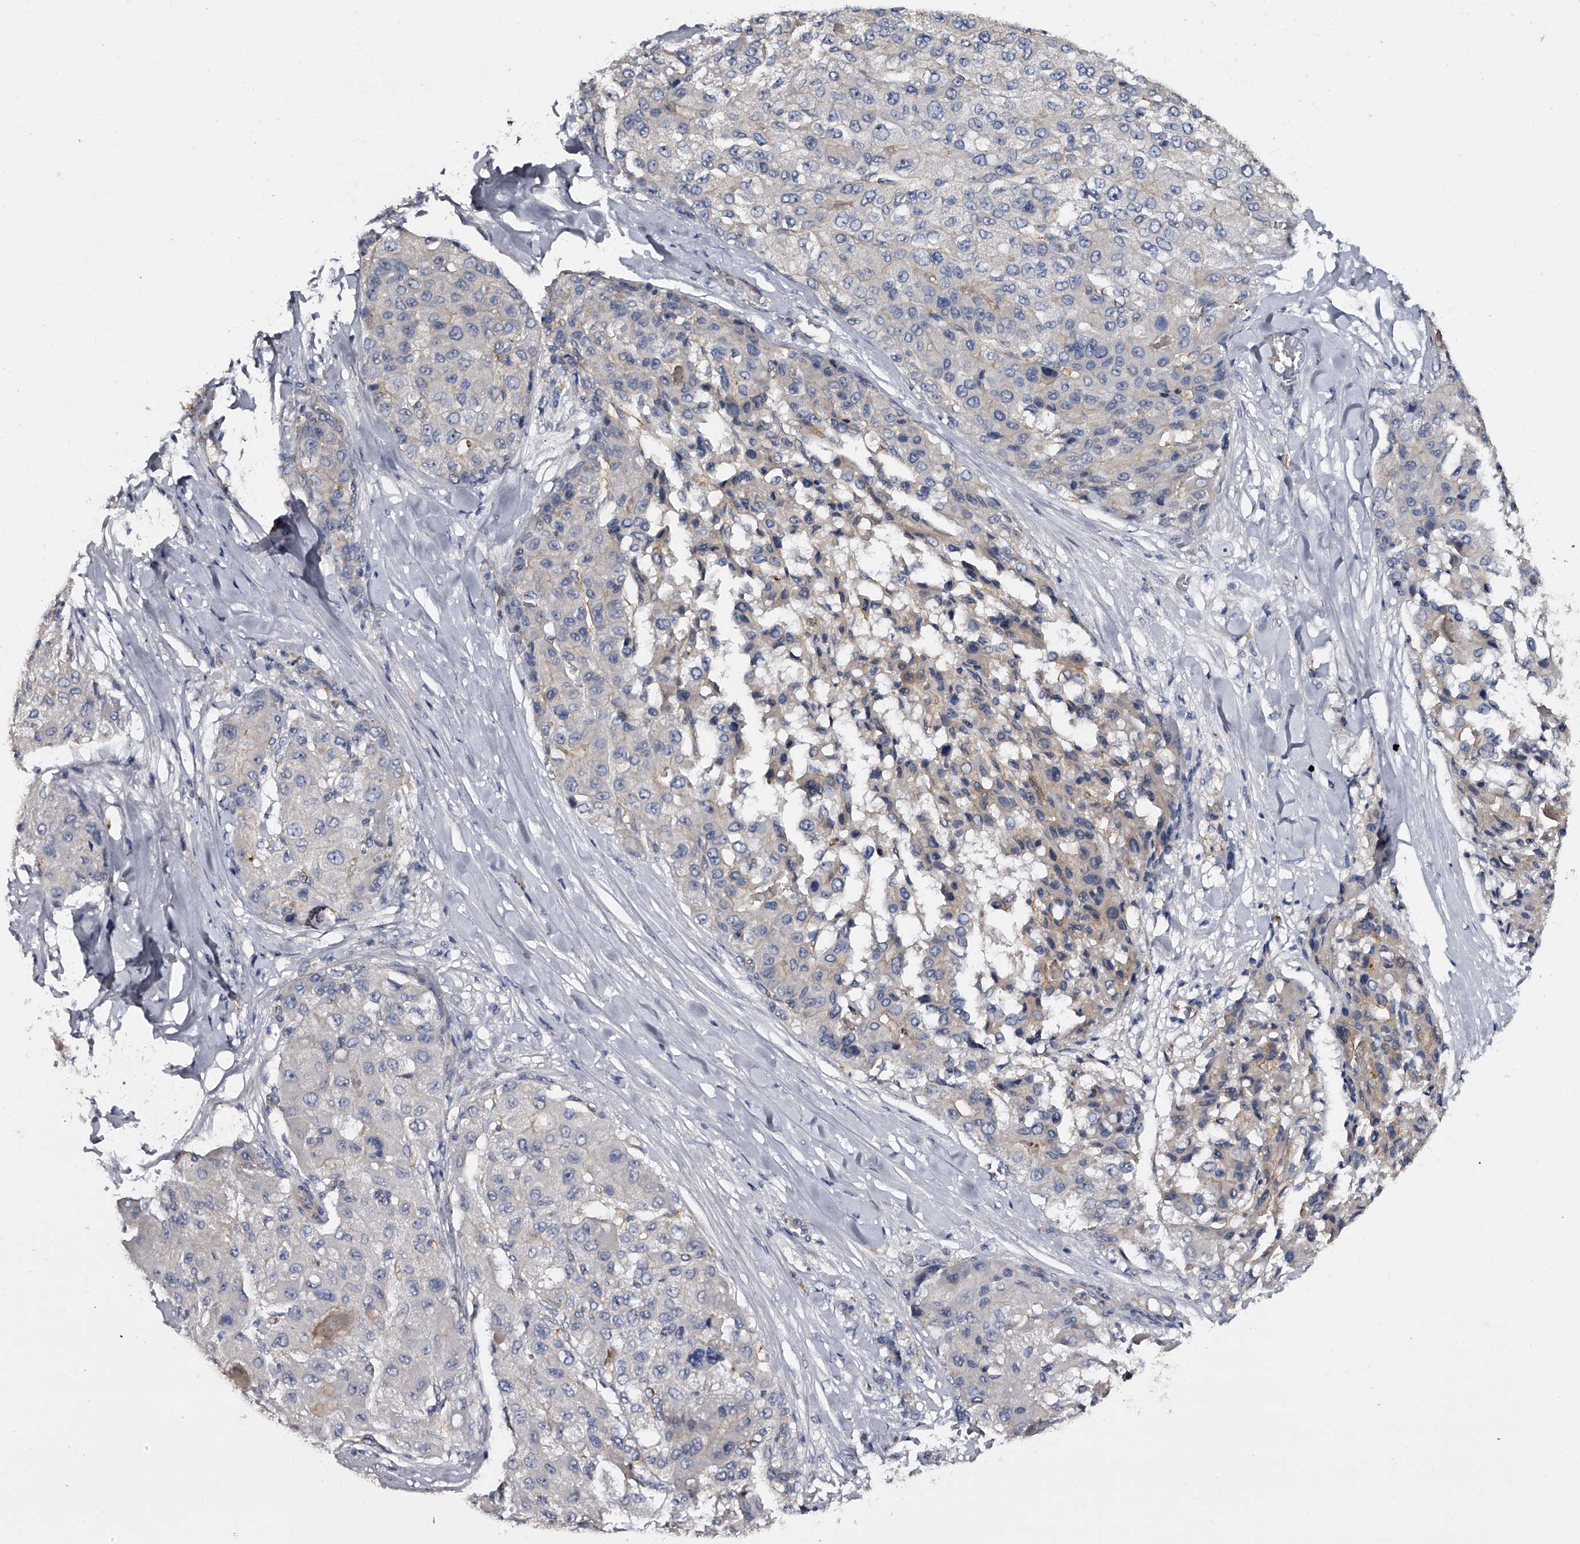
{"staining": {"intensity": "negative", "quantity": "none", "location": "none"}, "tissue": "liver cancer", "cell_type": "Tumor cells", "image_type": "cancer", "snomed": [{"axis": "morphology", "description": "Carcinoma, Hepatocellular, NOS"}, {"axis": "topography", "description": "Liver"}], "caption": "Immunohistochemistry (IHC) micrograph of human liver cancer (hepatocellular carcinoma) stained for a protein (brown), which exhibits no positivity in tumor cells.", "gene": "MDN1", "patient": {"sex": "male", "age": 80}}